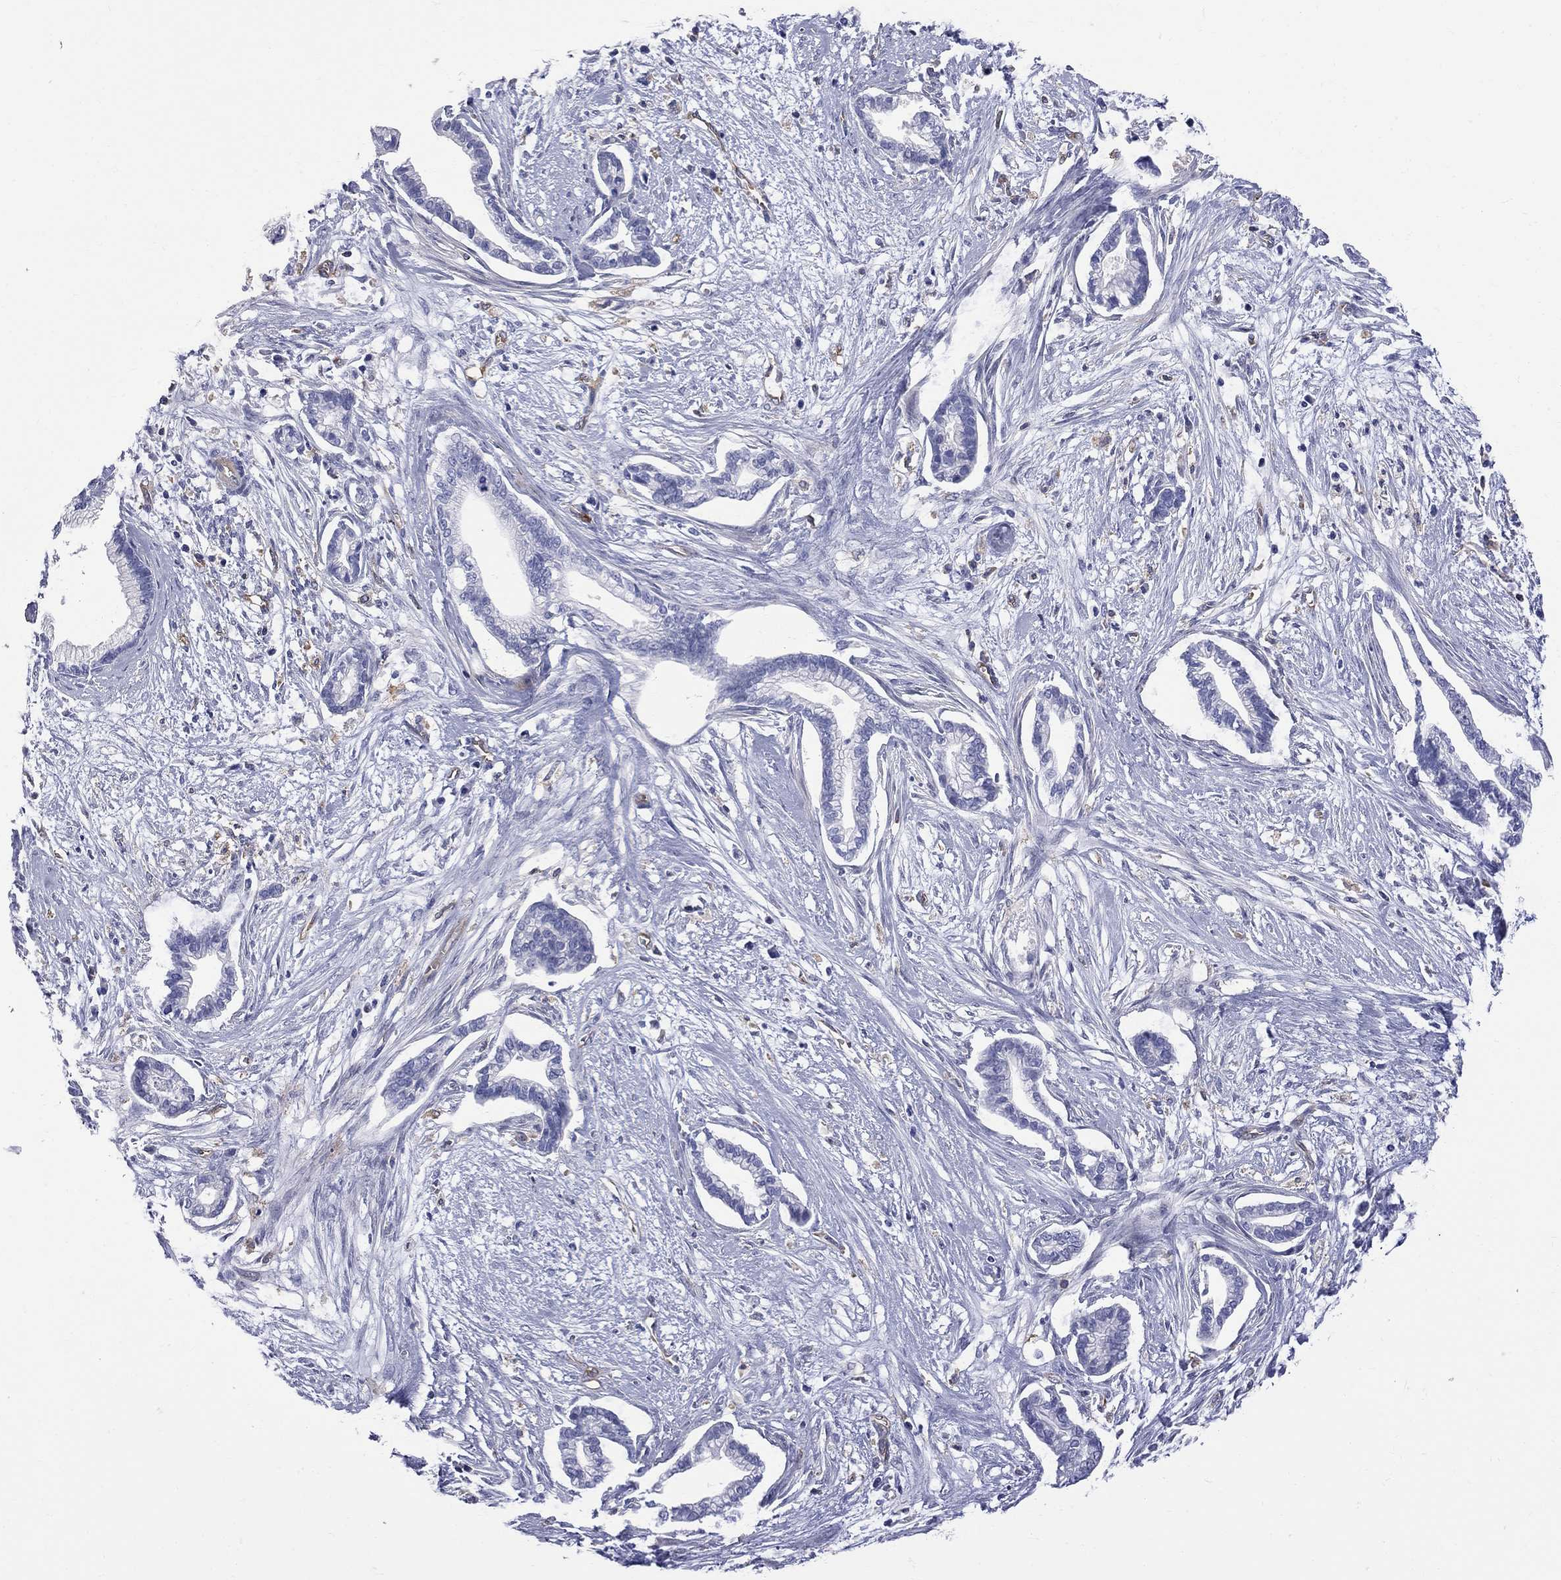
{"staining": {"intensity": "negative", "quantity": "none", "location": "none"}, "tissue": "cervical cancer", "cell_type": "Tumor cells", "image_type": "cancer", "snomed": [{"axis": "morphology", "description": "Adenocarcinoma, NOS"}, {"axis": "topography", "description": "Cervix"}], "caption": "Cervical cancer was stained to show a protein in brown. There is no significant staining in tumor cells.", "gene": "ABI3", "patient": {"sex": "female", "age": 62}}